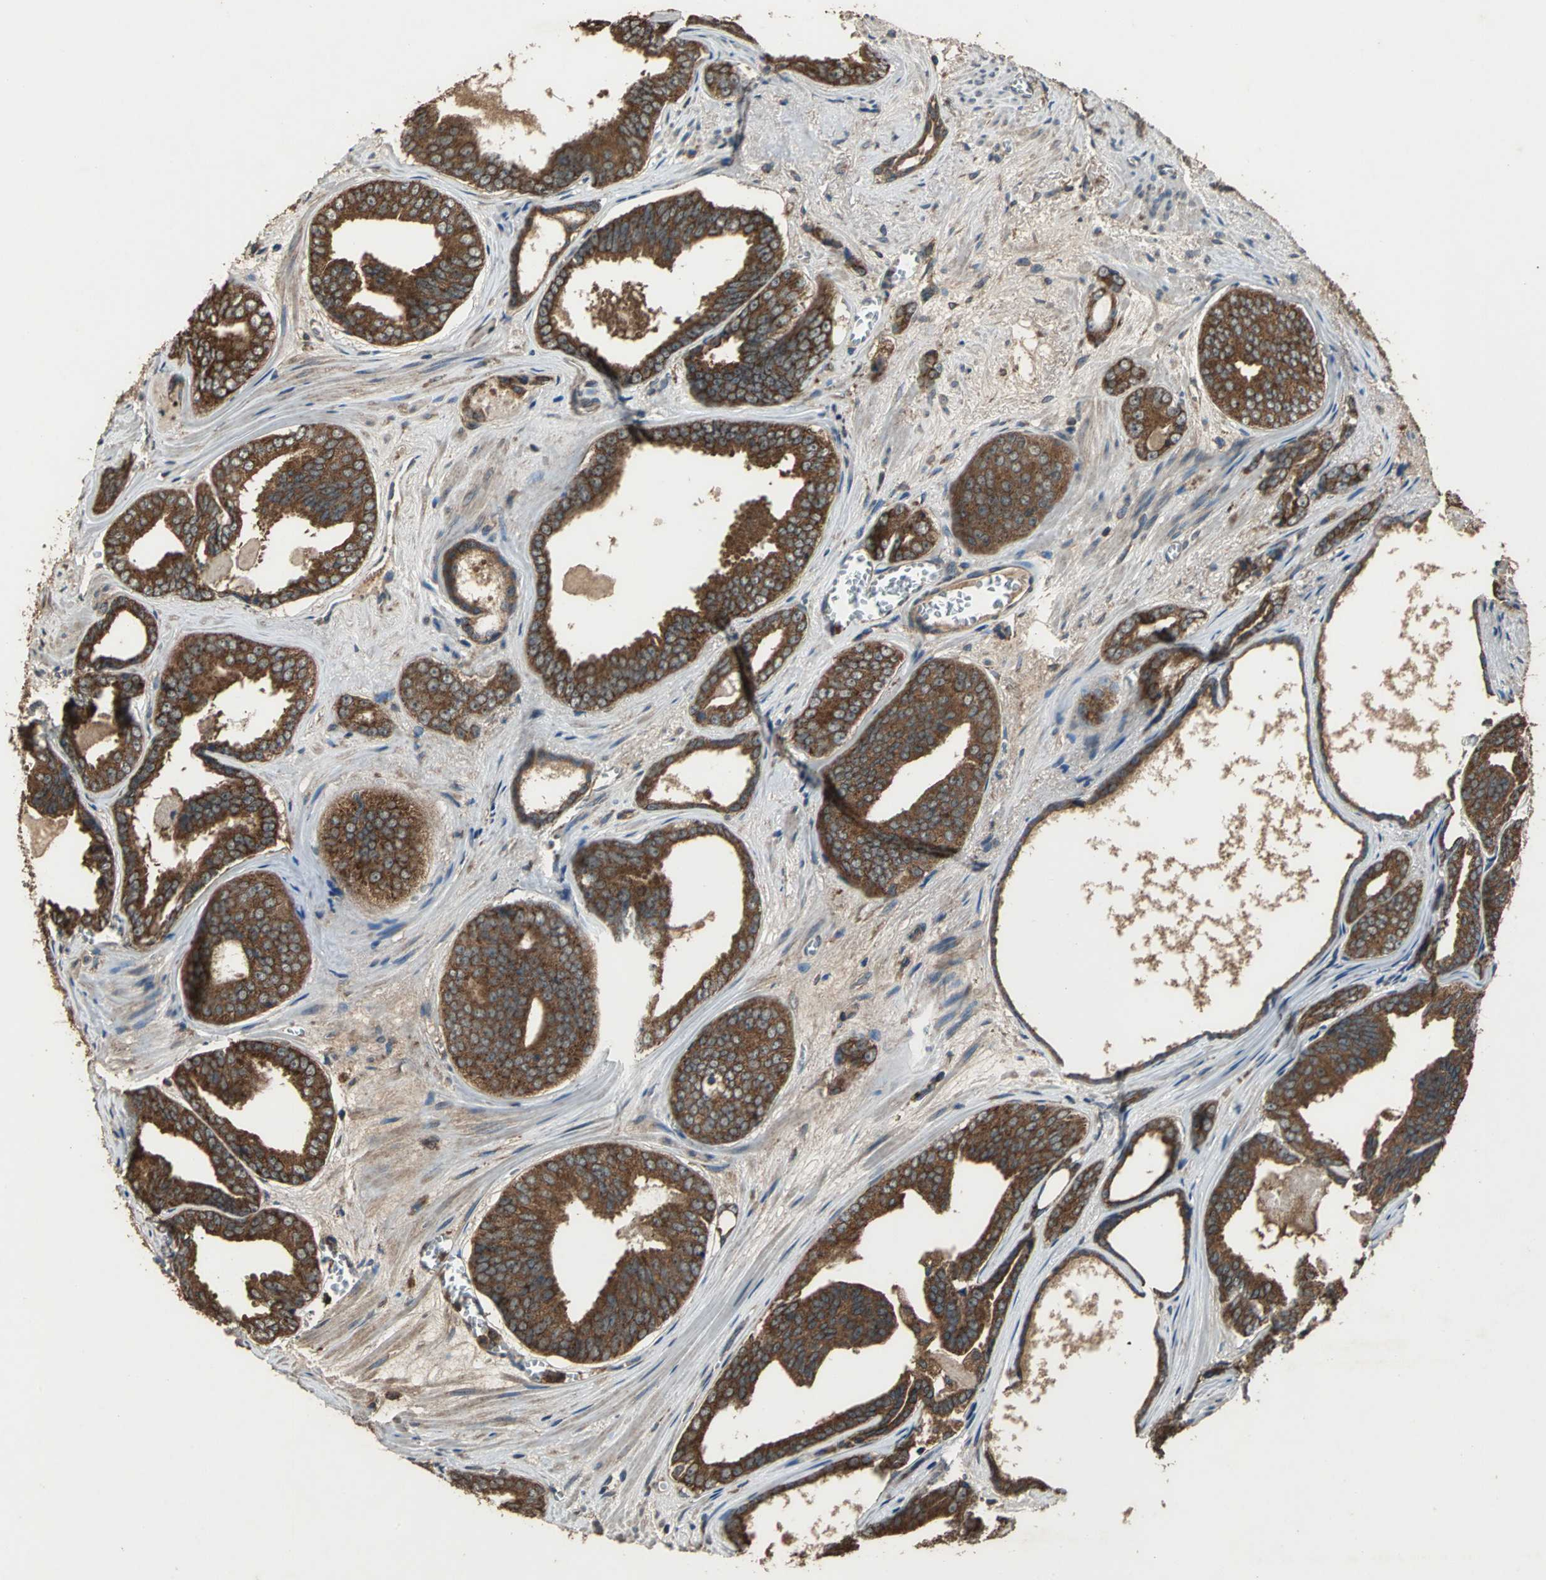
{"staining": {"intensity": "strong", "quantity": ">75%", "location": "cytoplasmic/membranous"}, "tissue": "prostate cancer", "cell_type": "Tumor cells", "image_type": "cancer", "snomed": [{"axis": "morphology", "description": "Adenocarcinoma, Medium grade"}, {"axis": "topography", "description": "Prostate"}], "caption": "Protein expression analysis of medium-grade adenocarcinoma (prostate) shows strong cytoplasmic/membranous expression in approximately >75% of tumor cells. (IHC, brightfield microscopy, high magnification).", "gene": "ZNF608", "patient": {"sex": "male", "age": 79}}